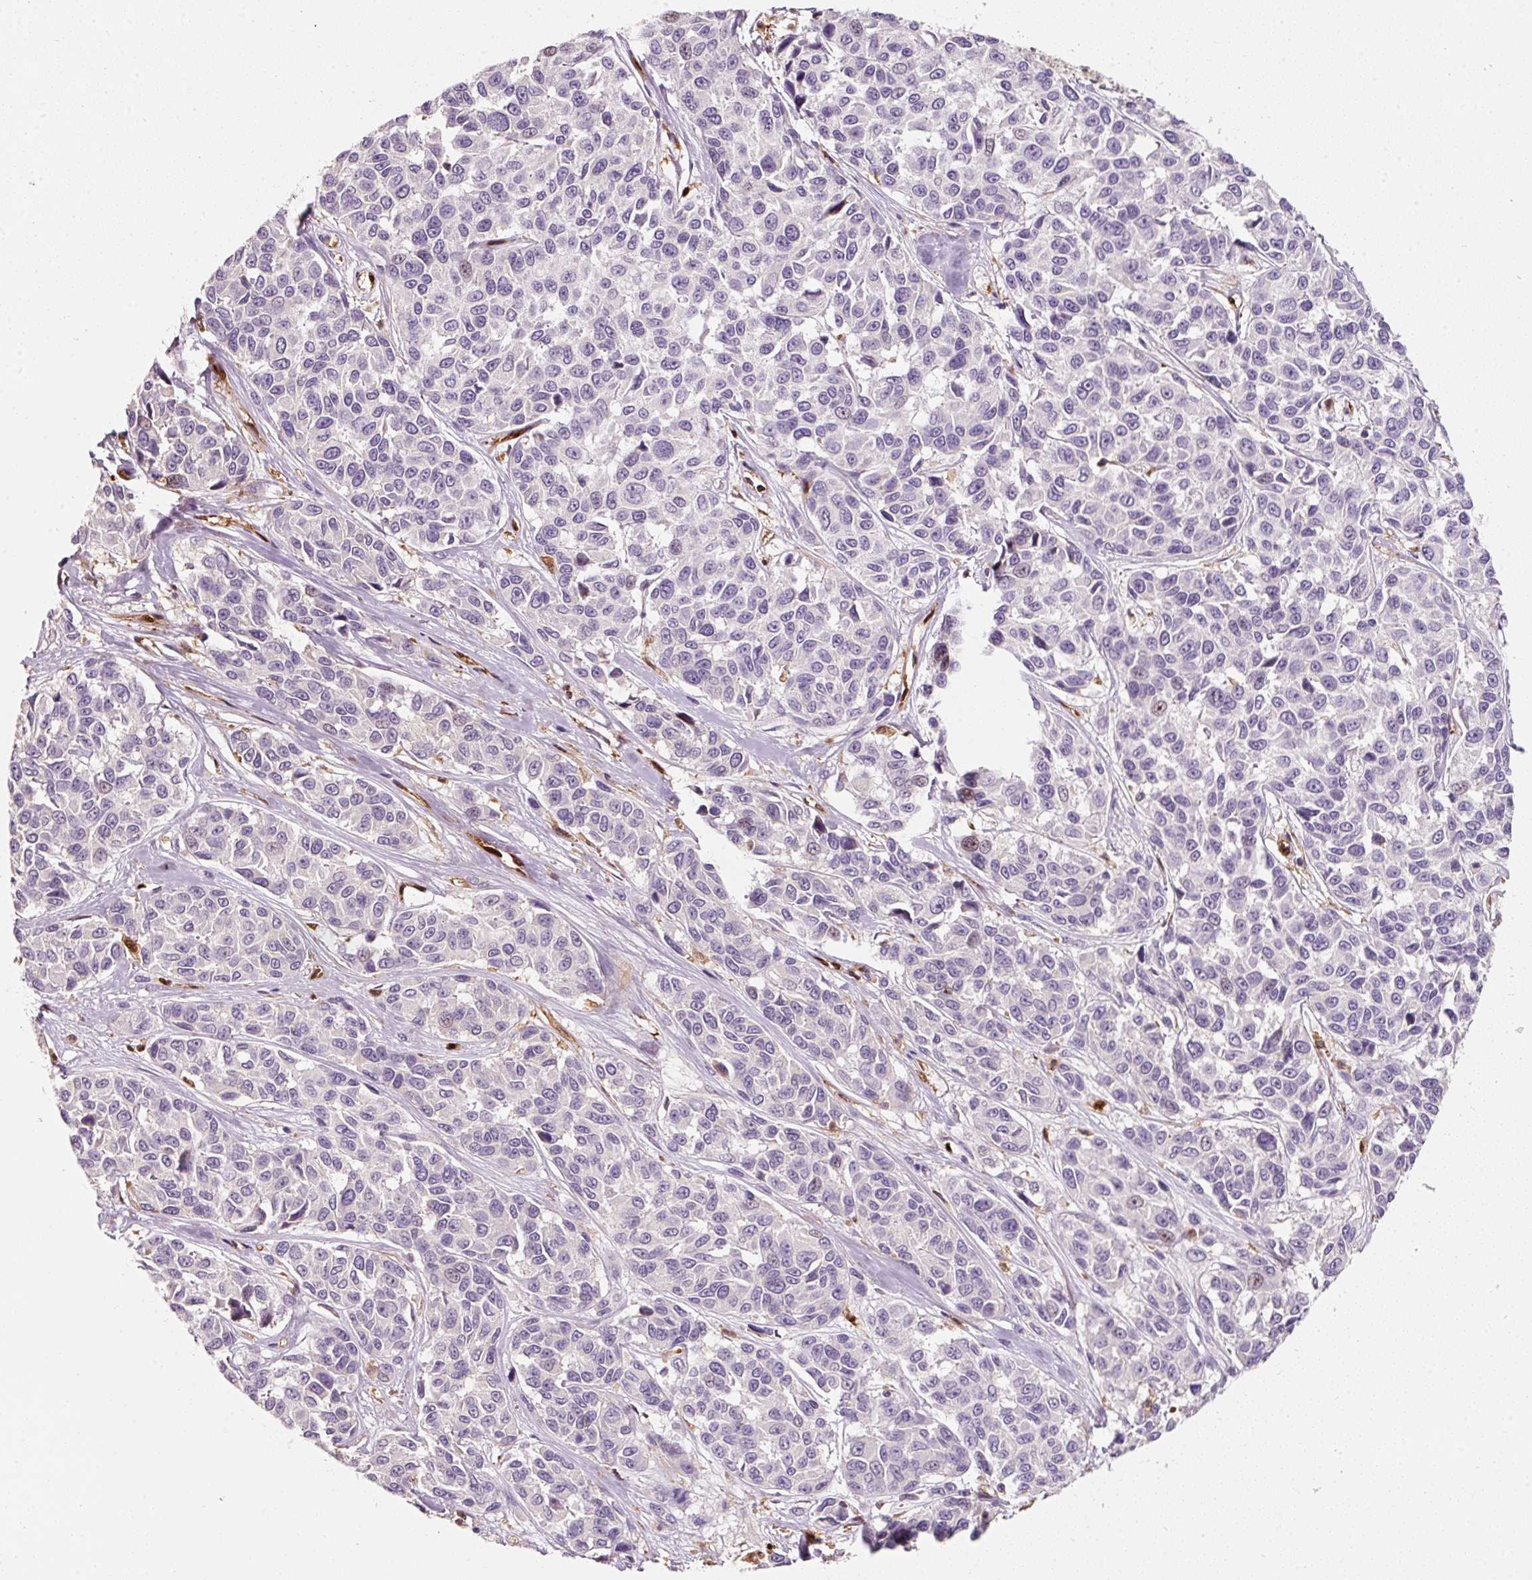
{"staining": {"intensity": "negative", "quantity": "none", "location": "none"}, "tissue": "melanoma", "cell_type": "Tumor cells", "image_type": "cancer", "snomed": [{"axis": "morphology", "description": "Malignant melanoma, NOS"}, {"axis": "topography", "description": "Skin"}], "caption": "IHC image of human melanoma stained for a protein (brown), which displays no positivity in tumor cells.", "gene": "IQGAP2", "patient": {"sex": "female", "age": 66}}